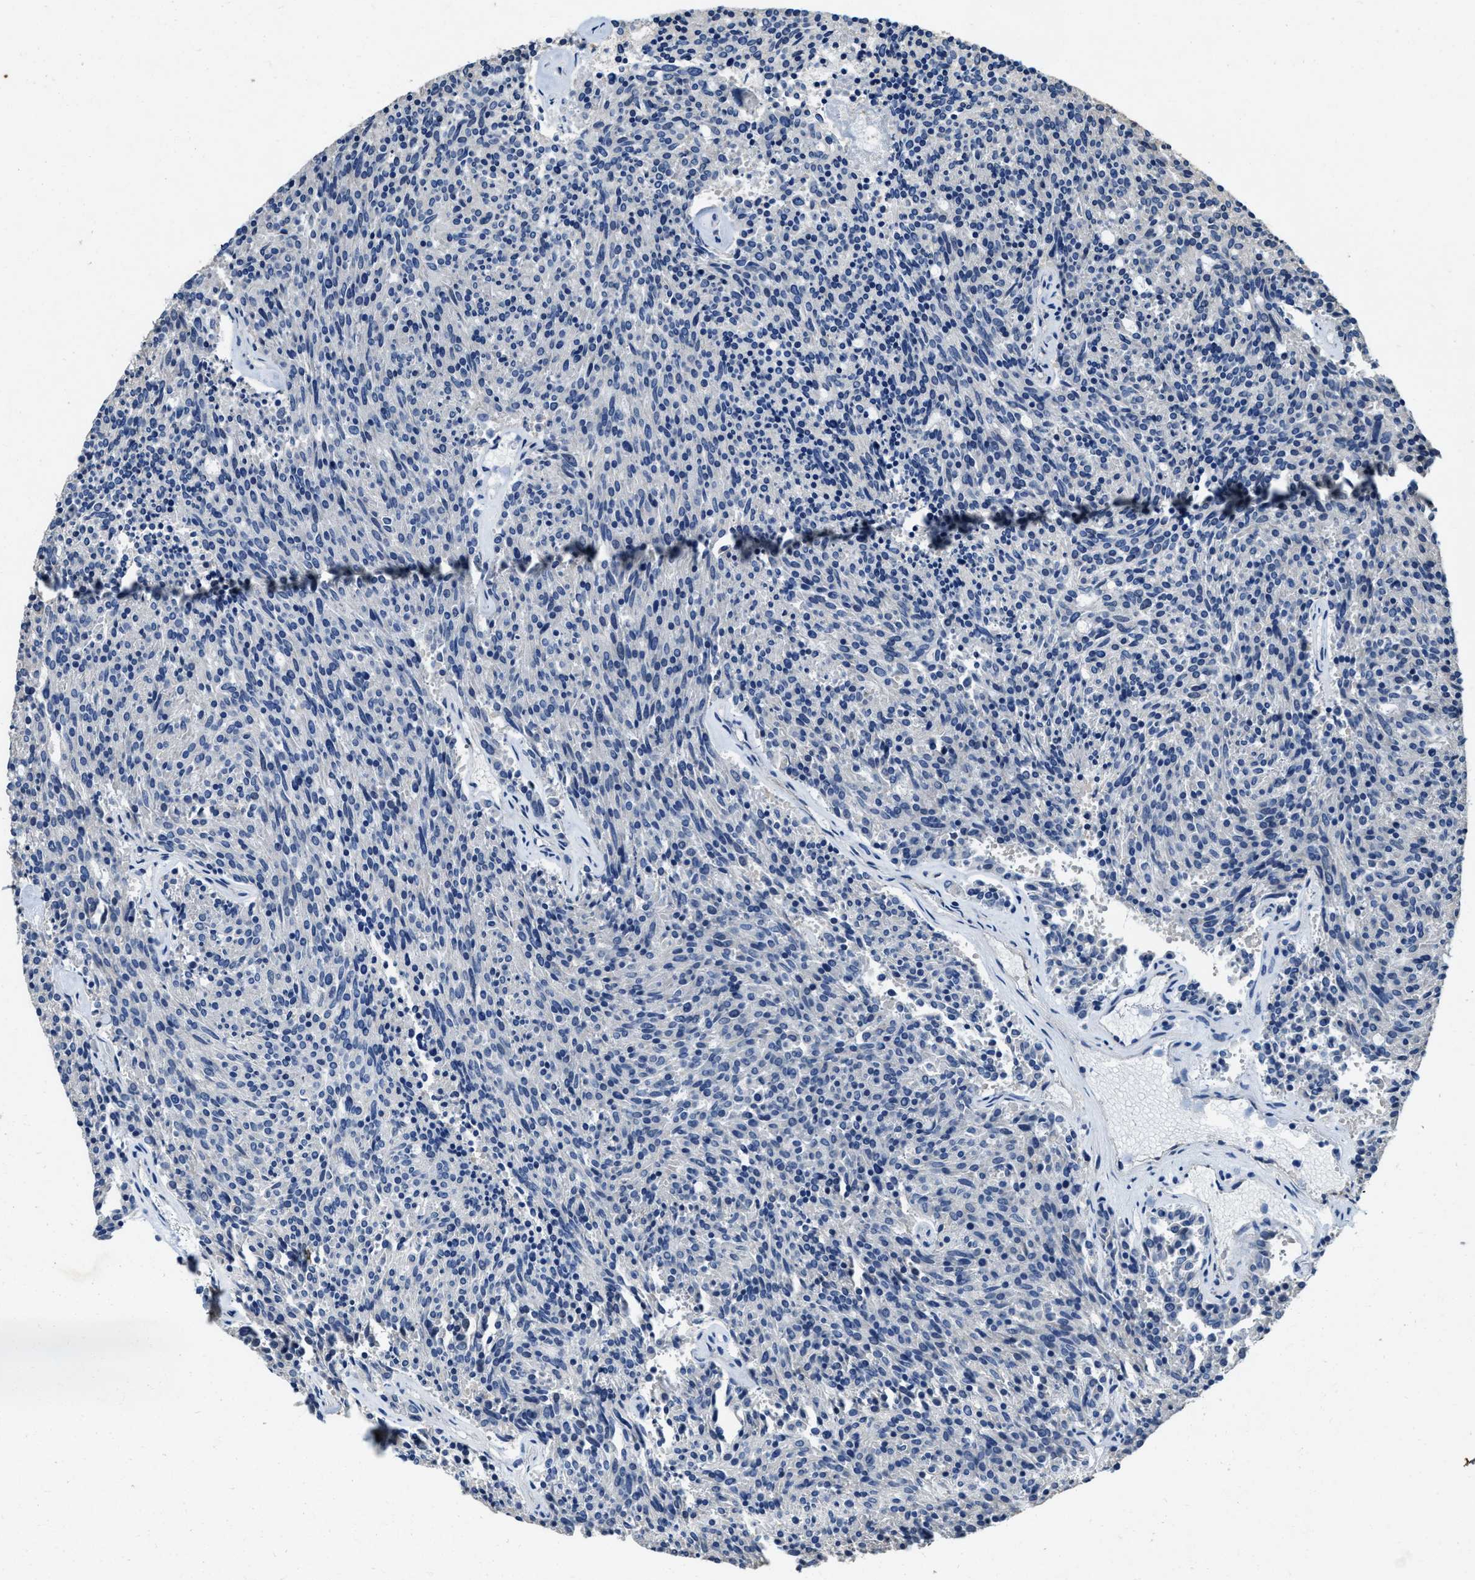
{"staining": {"intensity": "negative", "quantity": "none", "location": "none"}, "tissue": "carcinoid", "cell_type": "Tumor cells", "image_type": "cancer", "snomed": [{"axis": "morphology", "description": "Carcinoid, malignant, NOS"}, {"axis": "topography", "description": "Pancreas"}], "caption": "Protein analysis of malignant carcinoid shows no significant staining in tumor cells.", "gene": "PEG10", "patient": {"sex": "female", "age": 54}}